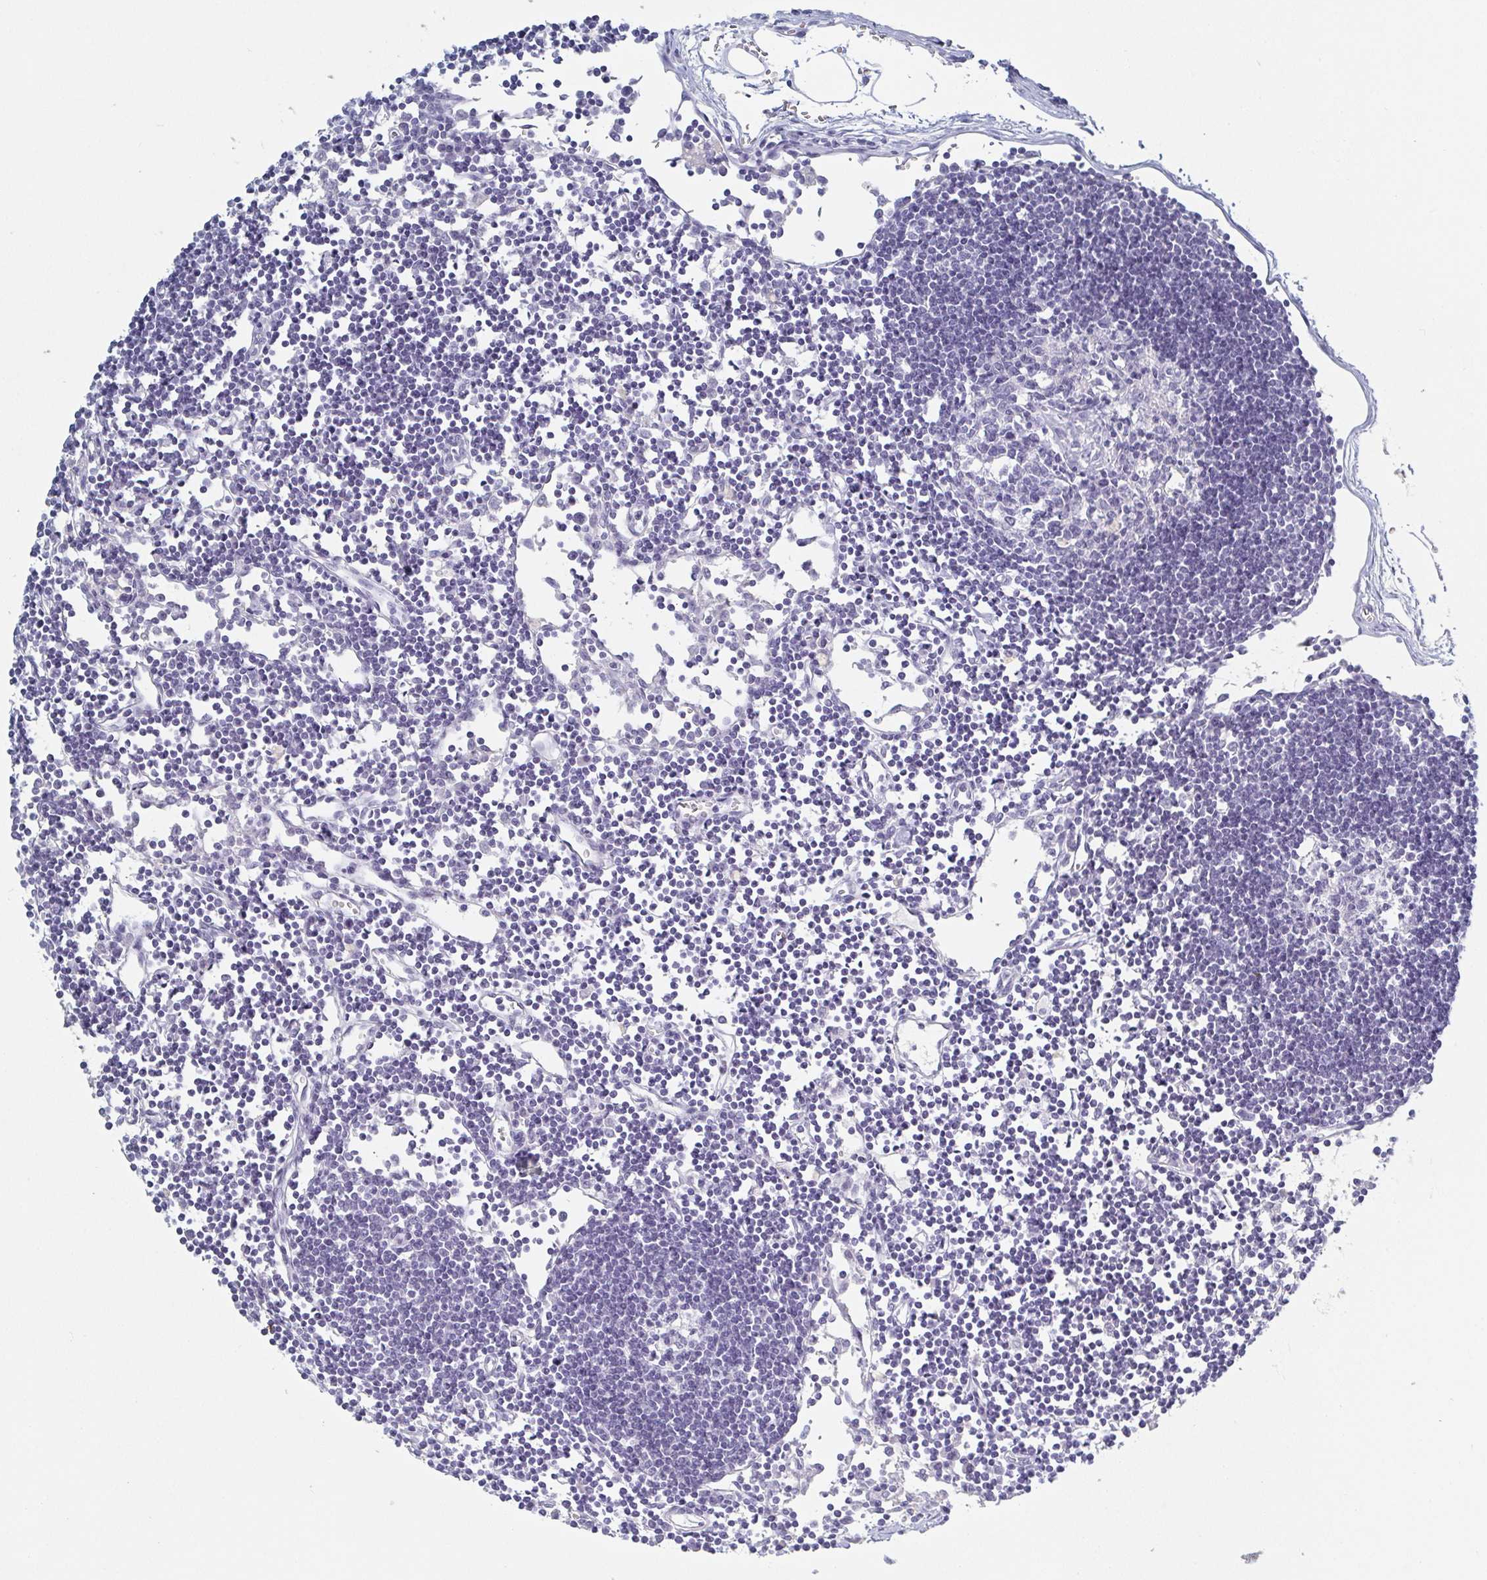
{"staining": {"intensity": "negative", "quantity": "none", "location": "none"}, "tissue": "lymph node", "cell_type": "Germinal center cells", "image_type": "normal", "snomed": [{"axis": "morphology", "description": "Normal tissue, NOS"}, {"axis": "topography", "description": "Lymph node"}], "caption": "This is an immunohistochemistry (IHC) photomicrograph of benign human lymph node. There is no expression in germinal center cells.", "gene": "RHOV", "patient": {"sex": "female", "age": 65}}